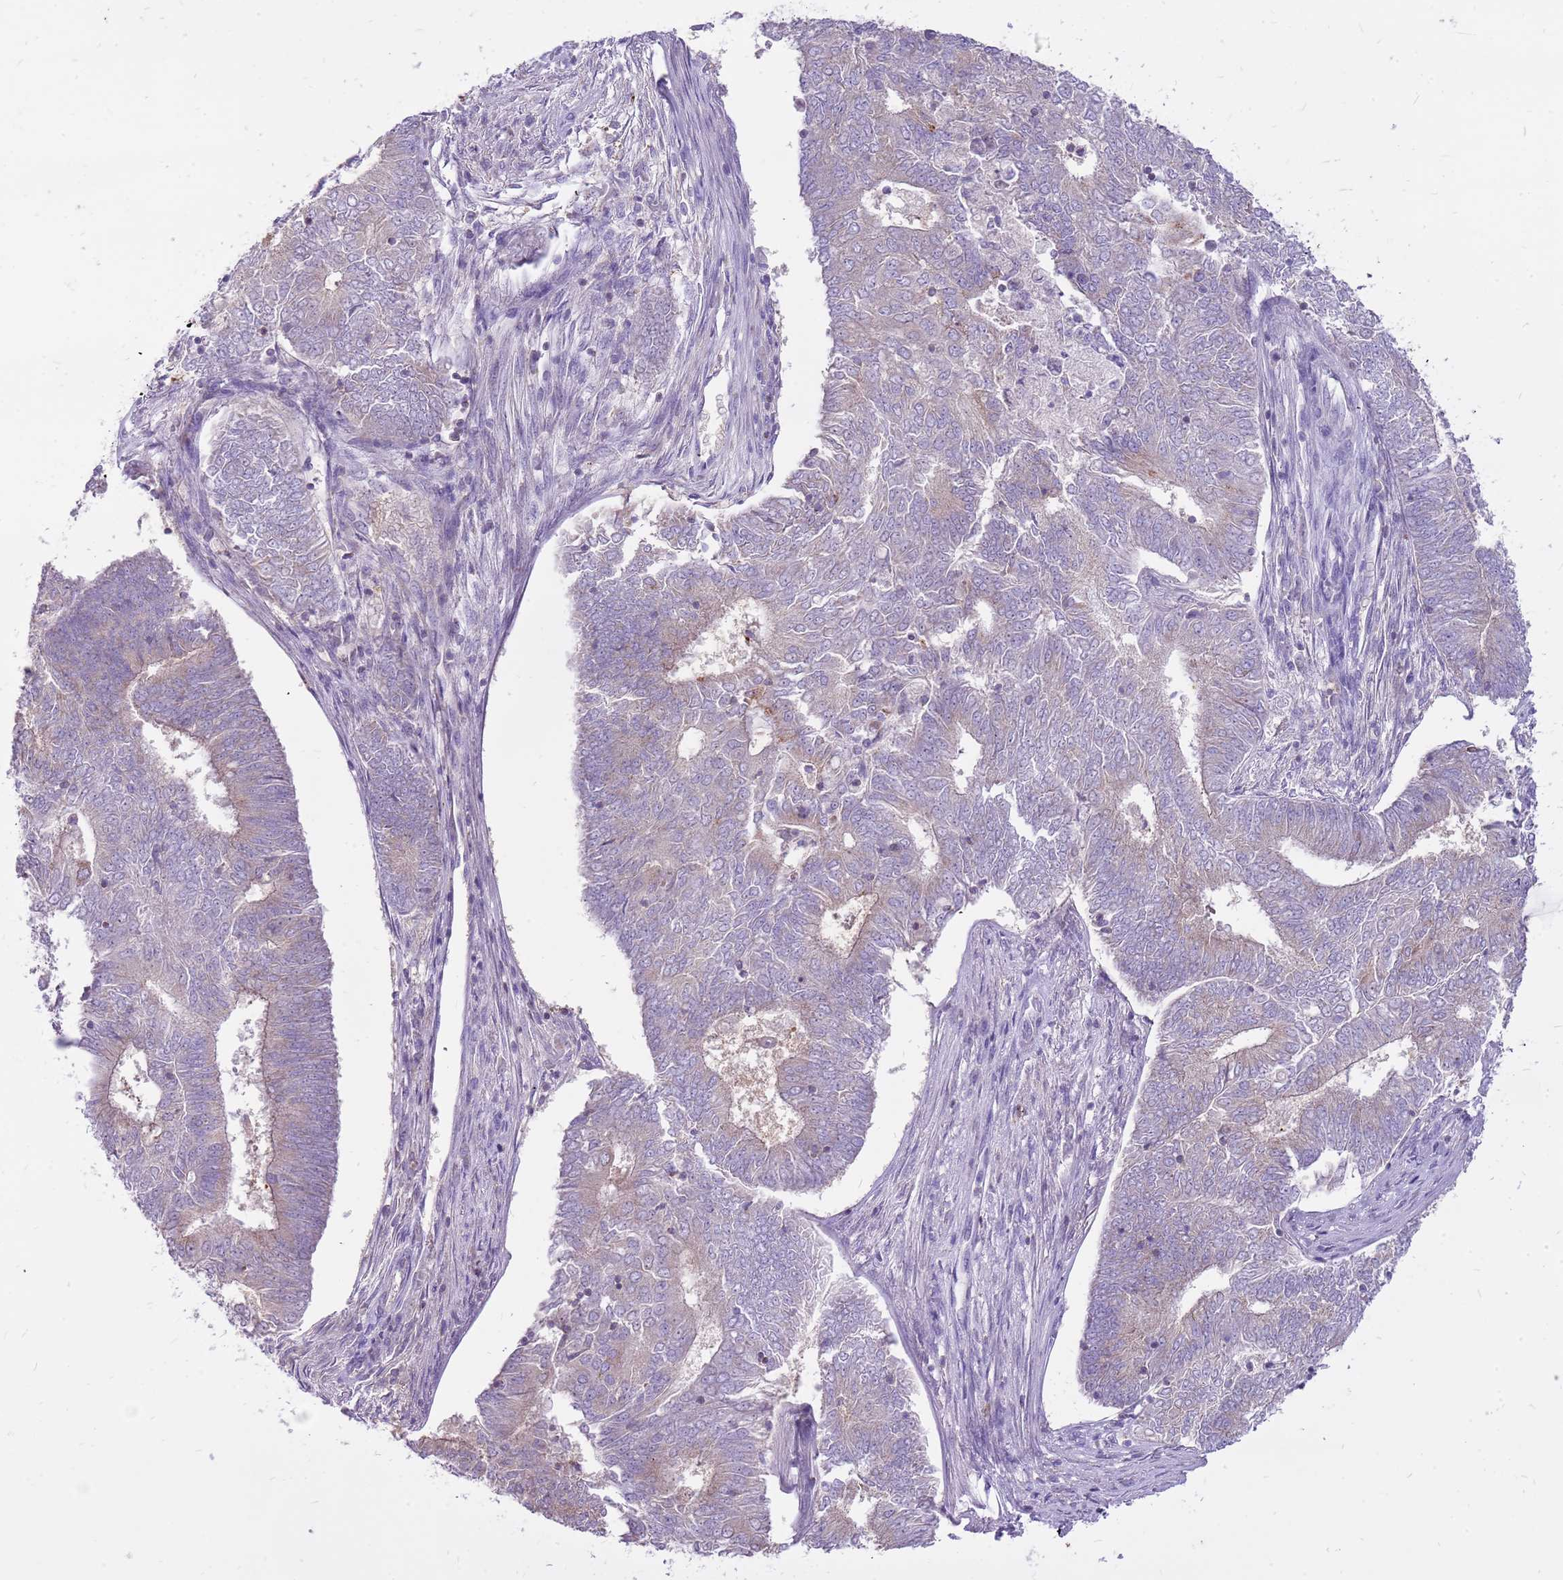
{"staining": {"intensity": "weak", "quantity": "<25%", "location": "cytoplasmic/membranous"}, "tissue": "endometrial cancer", "cell_type": "Tumor cells", "image_type": "cancer", "snomed": [{"axis": "morphology", "description": "Adenocarcinoma, NOS"}, {"axis": "topography", "description": "Endometrium"}], "caption": "A high-resolution histopathology image shows IHC staining of endometrial adenocarcinoma, which reveals no significant staining in tumor cells. (DAB (3,3'-diaminobenzidine) immunohistochemistry (IHC), high magnification).", "gene": "WDR90", "patient": {"sex": "female", "age": 62}}